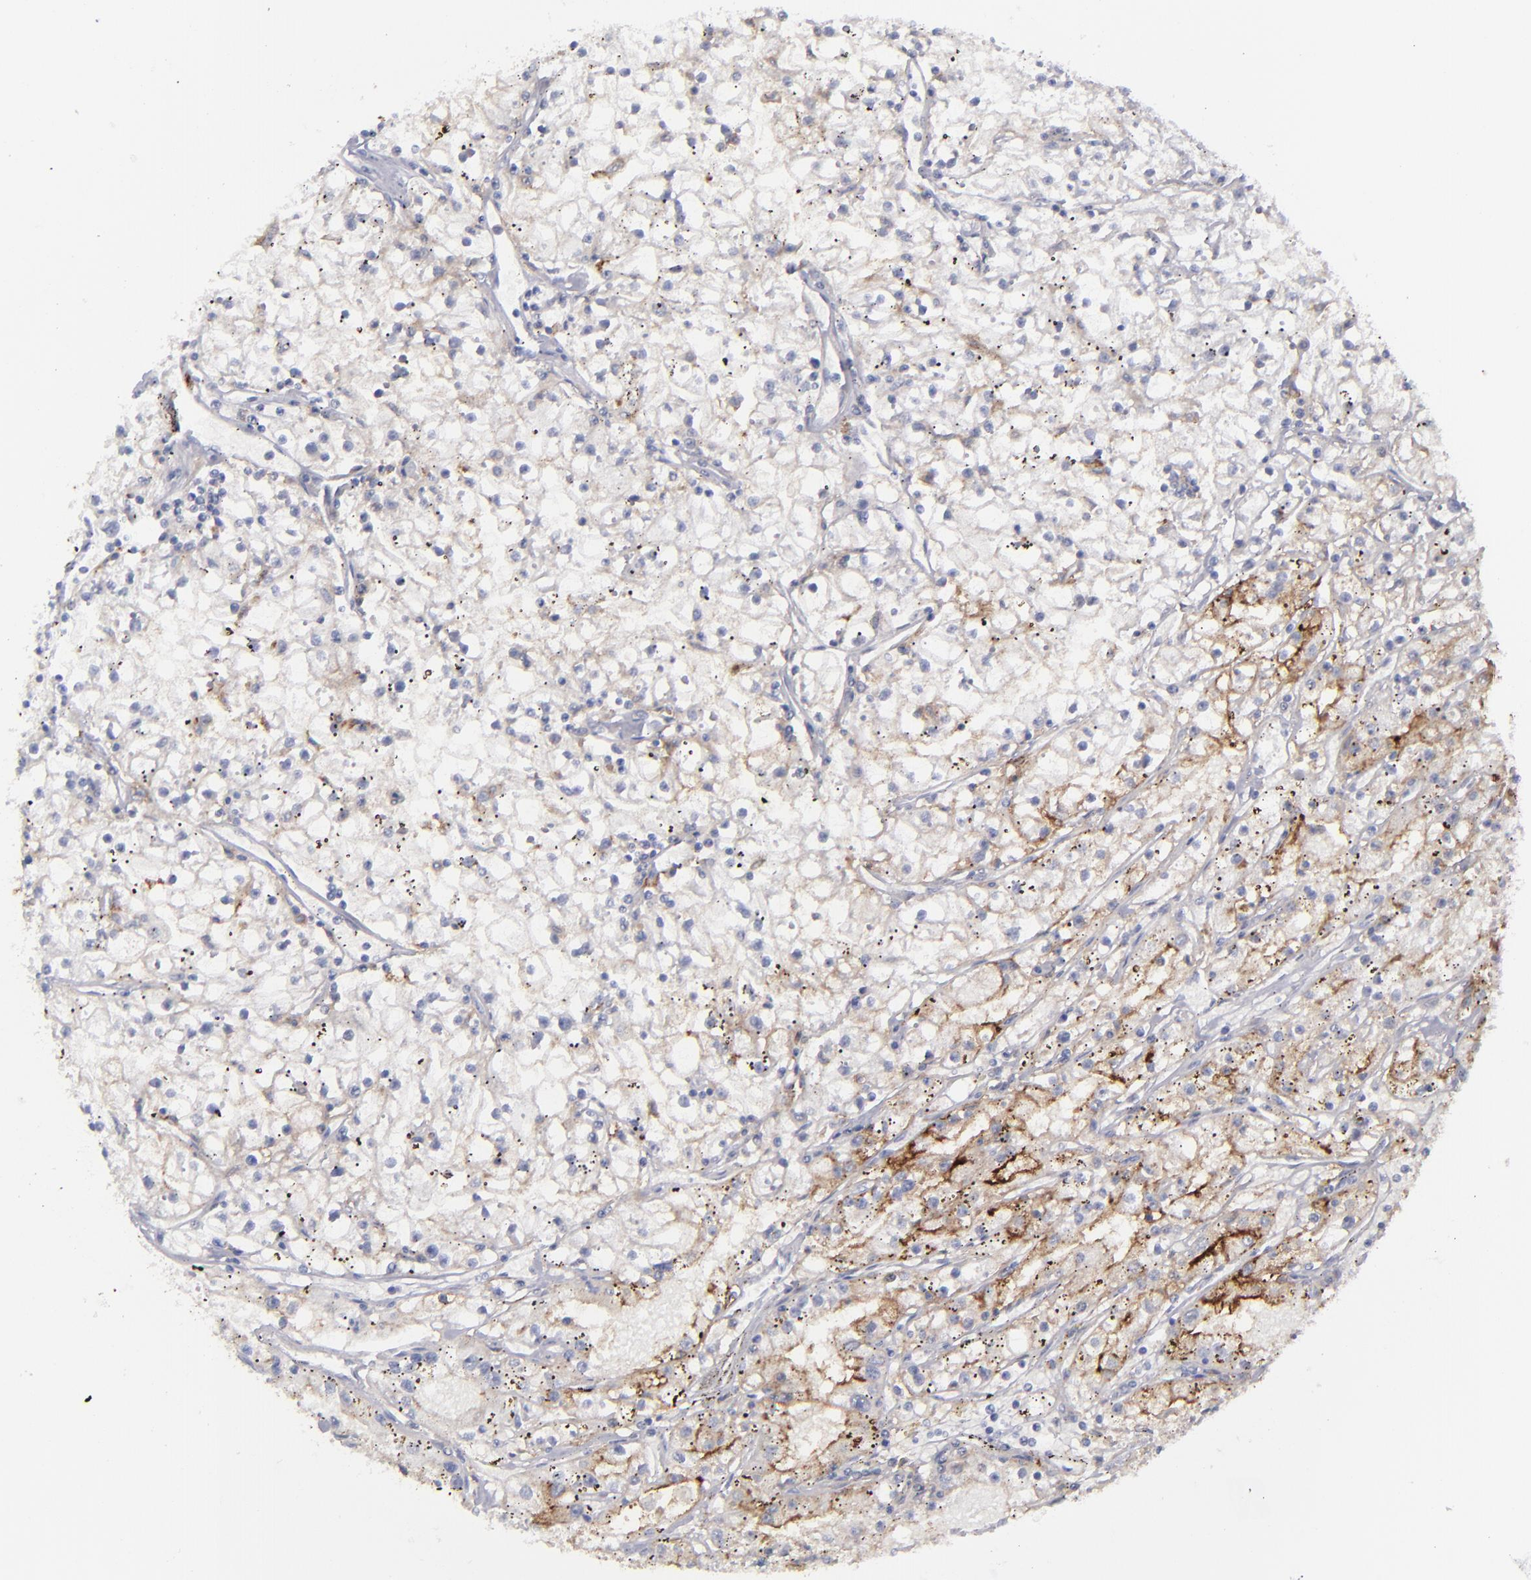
{"staining": {"intensity": "weak", "quantity": "25%-75%", "location": "cytoplasmic/membranous"}, "tissue": "renal cancer", "cell_type": "Tumor cells", "image_type": "cancer", "snomed": [{"axis": "morphology", "description": "Adenocarcinoma, NOS"}, {"axis": "topography", "description": "Kidney"}], "caption": "High-power microscopy captured an immunohistochemistry (IHC) photomicrograph of adenocarcinoma (renal), revealing weak cytoplasmic/membranous expression in about 25%-75% of tumor cells.", "gene": "ANPEP", "patient": {"sex": "male", "age": 56}}